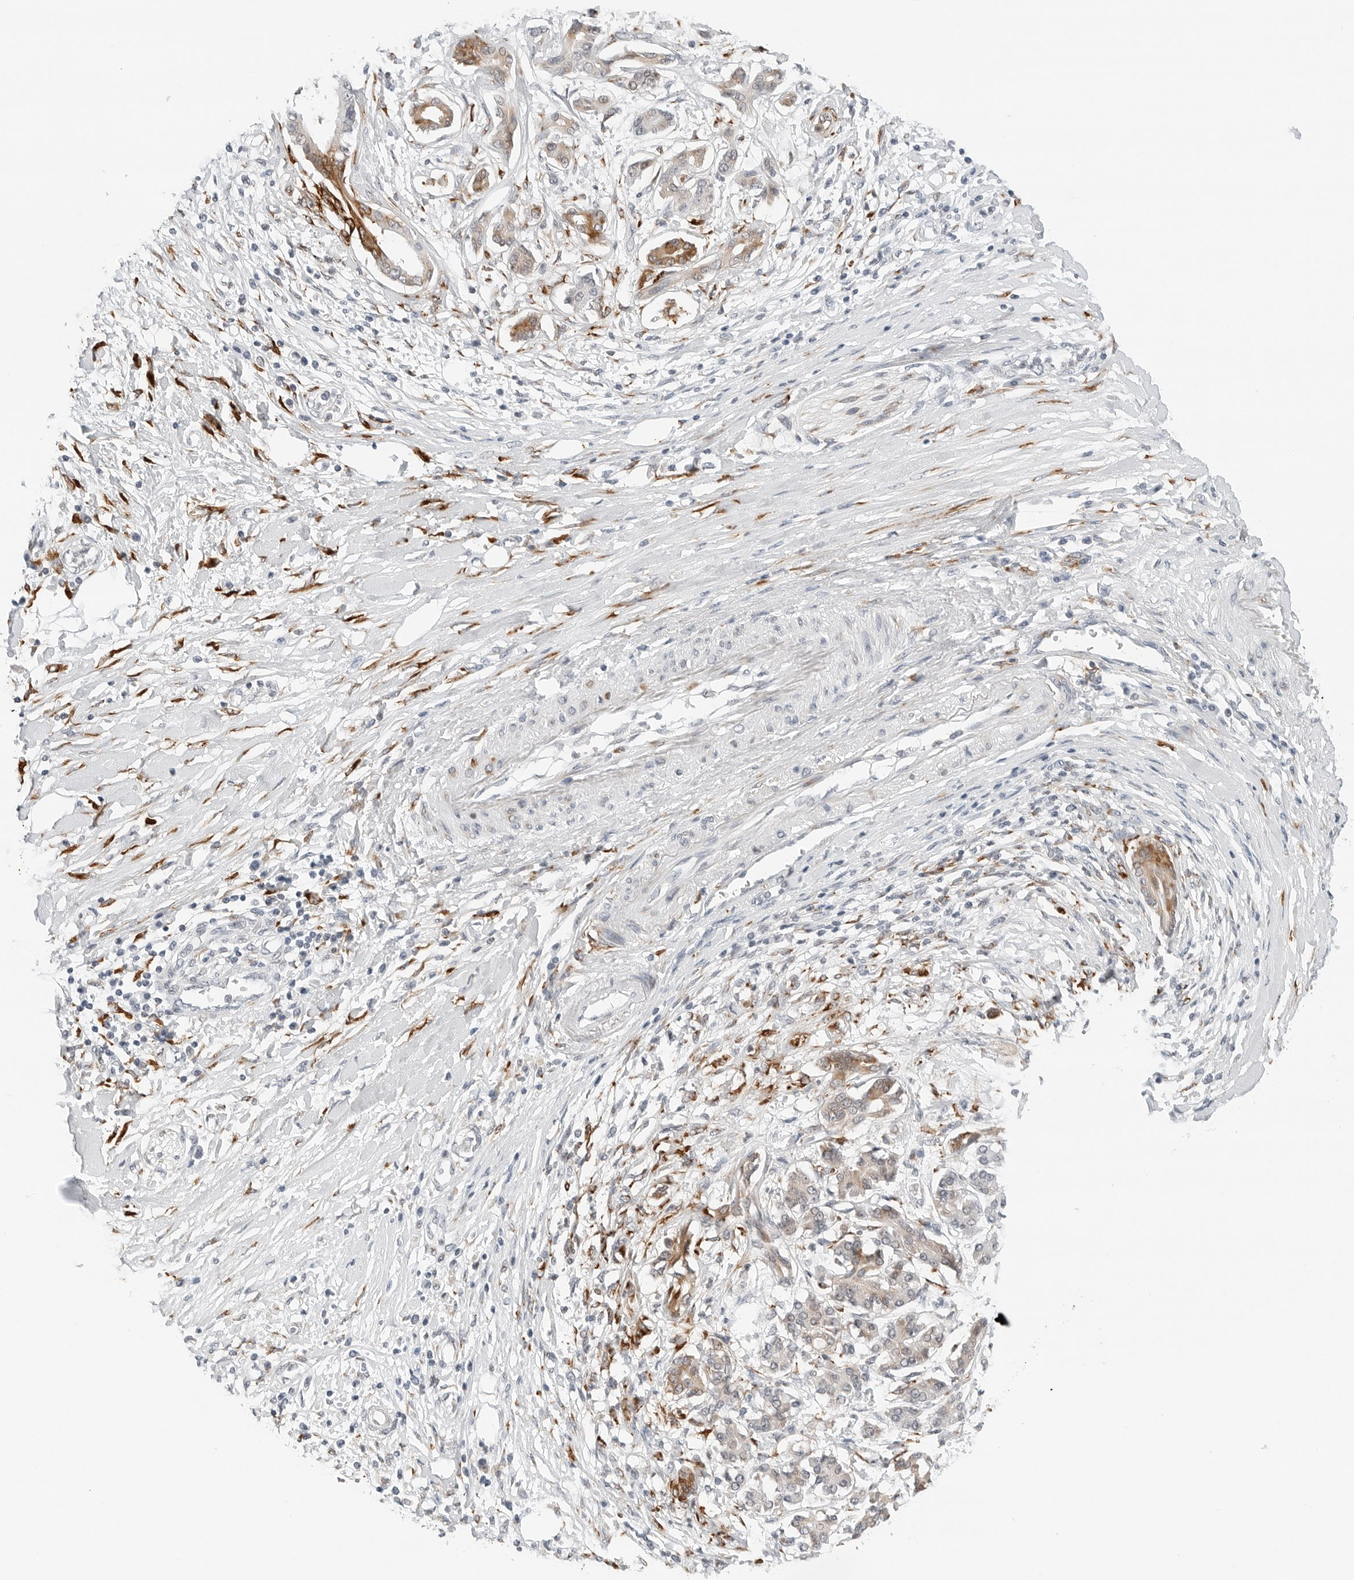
{"staining": {"intensity": "moderate", "quantity": "<25%", "location": "cytoplasmic/membranous"}, "tissue": "pancreatic cancer", "cell_type": "Tumor cells", "image_type": "cancer", "snomed": [{"axis": "morphology", "description": "Adenocarcinoma, NOS"}, {"axis": "topography", "description": "Pancreas"}], "caption": "Immunohistochemical staining of pancreatic cancer reveals low levels of moderate cytoplasmic/membranous protein staining in approximately <25% of tumor cells.", "gene": "P4HA2", "patient": {"sex": "female", "age": 56}}